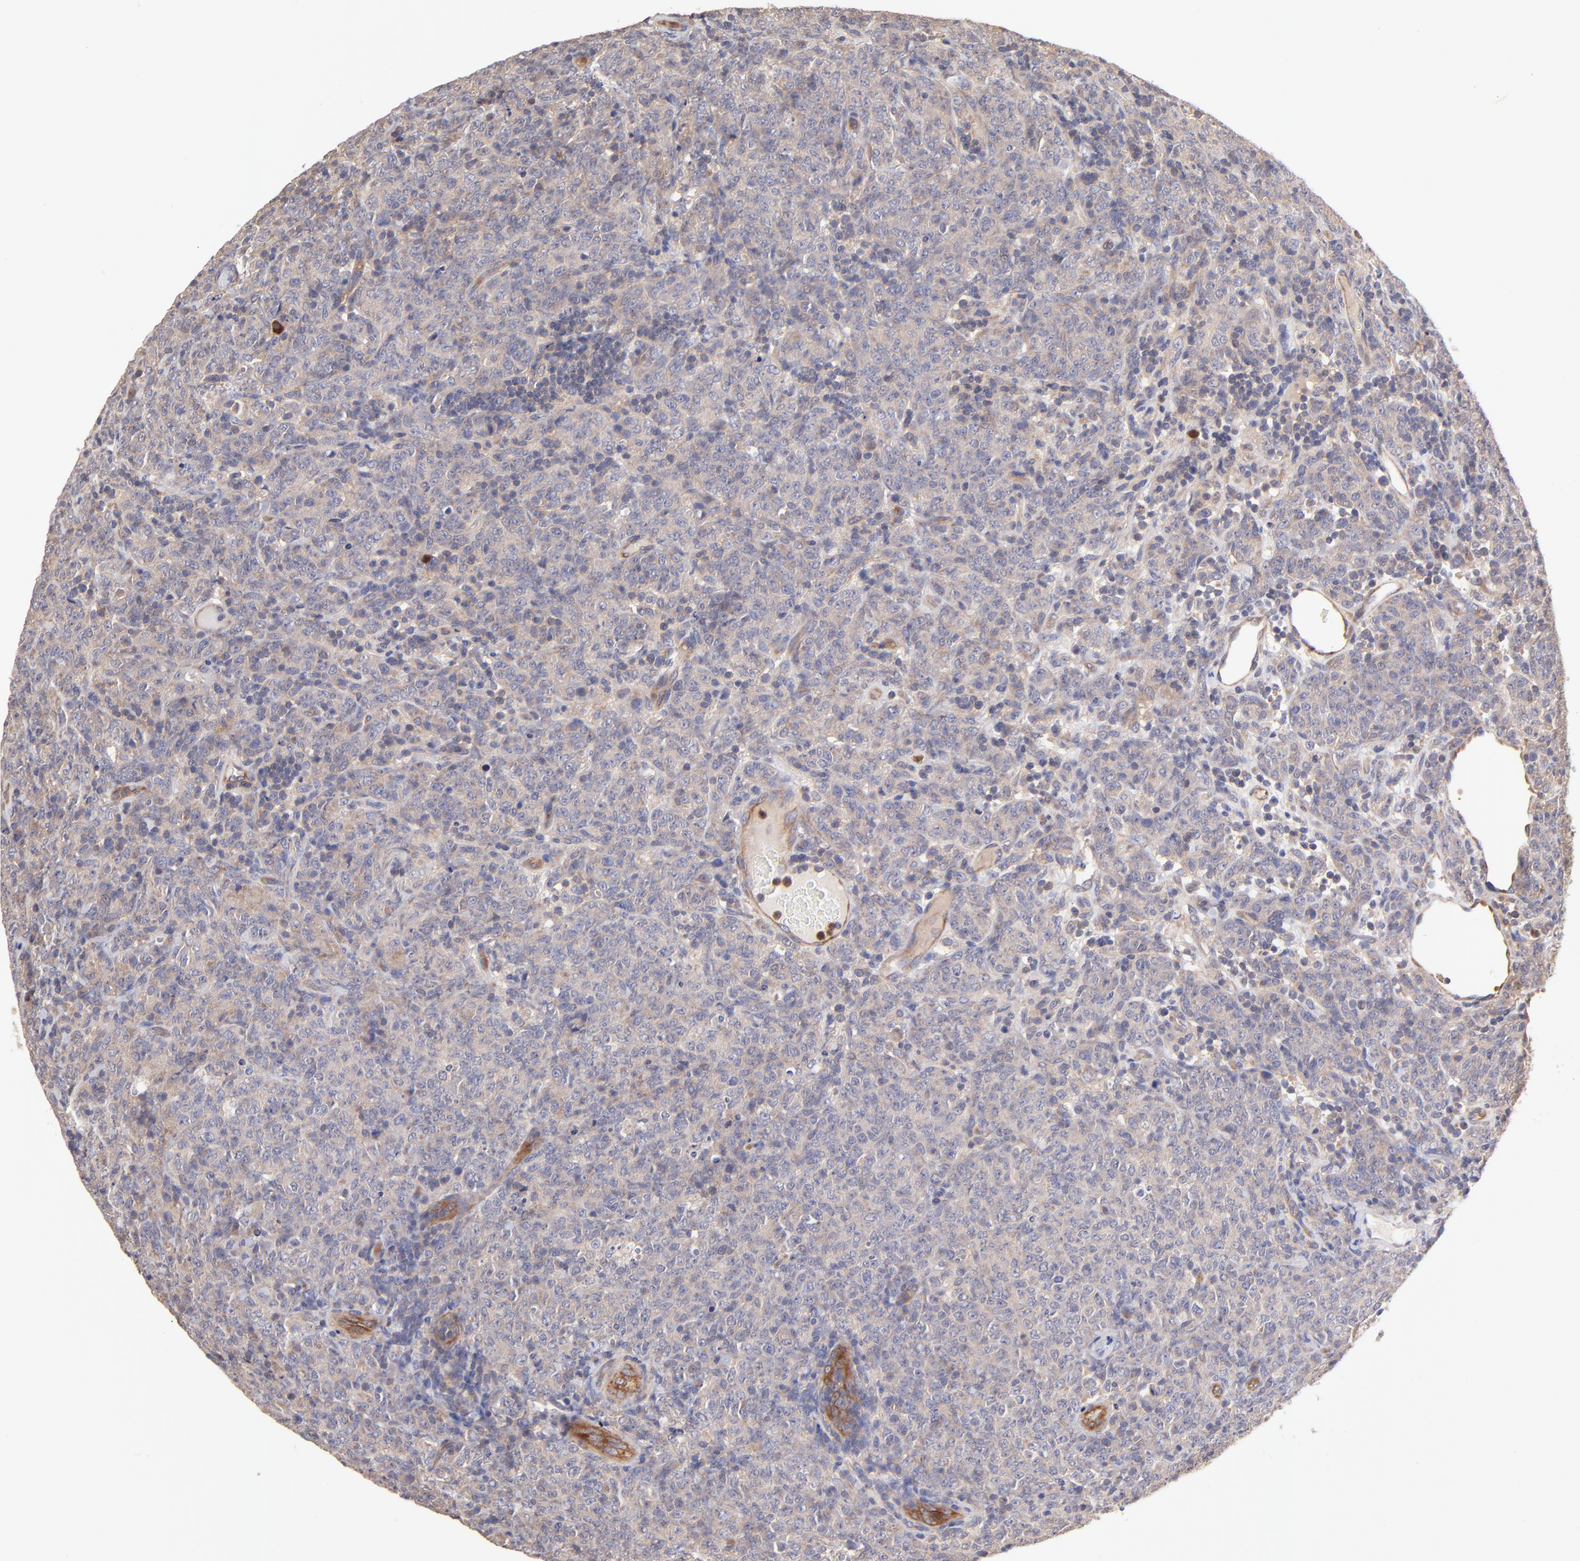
{"staining": {"intensity": "weak", "quantity": "25%-75%", "location": "cytoplasmic/membranous"}, "tissue": "lymphoma", "cell_type": "Tumor cells", "image_type": "cancer", "snomed": [{"axis": "morphology", "description": "Malignant lymphoma, non-Hodgkin's type, High grade"}, {"axis": "topography", "description": "Tonsil"}], "caption": "Immunohistochemistry (IHC) staining of lymphoma, which exhibits low levels of weak cytoplasmic/membranous expression in about 25%-75% of tumor cells indicating weak cytoplasmic/membranous protein expression. The staining was performed using DAB (3,3'-diaminobenzidine) (brown) for protein detection and nuclei were counterstained in hematoxylin (blue).", "gene": "ASB7", "patient": {"sex": "female", "age": 36}}